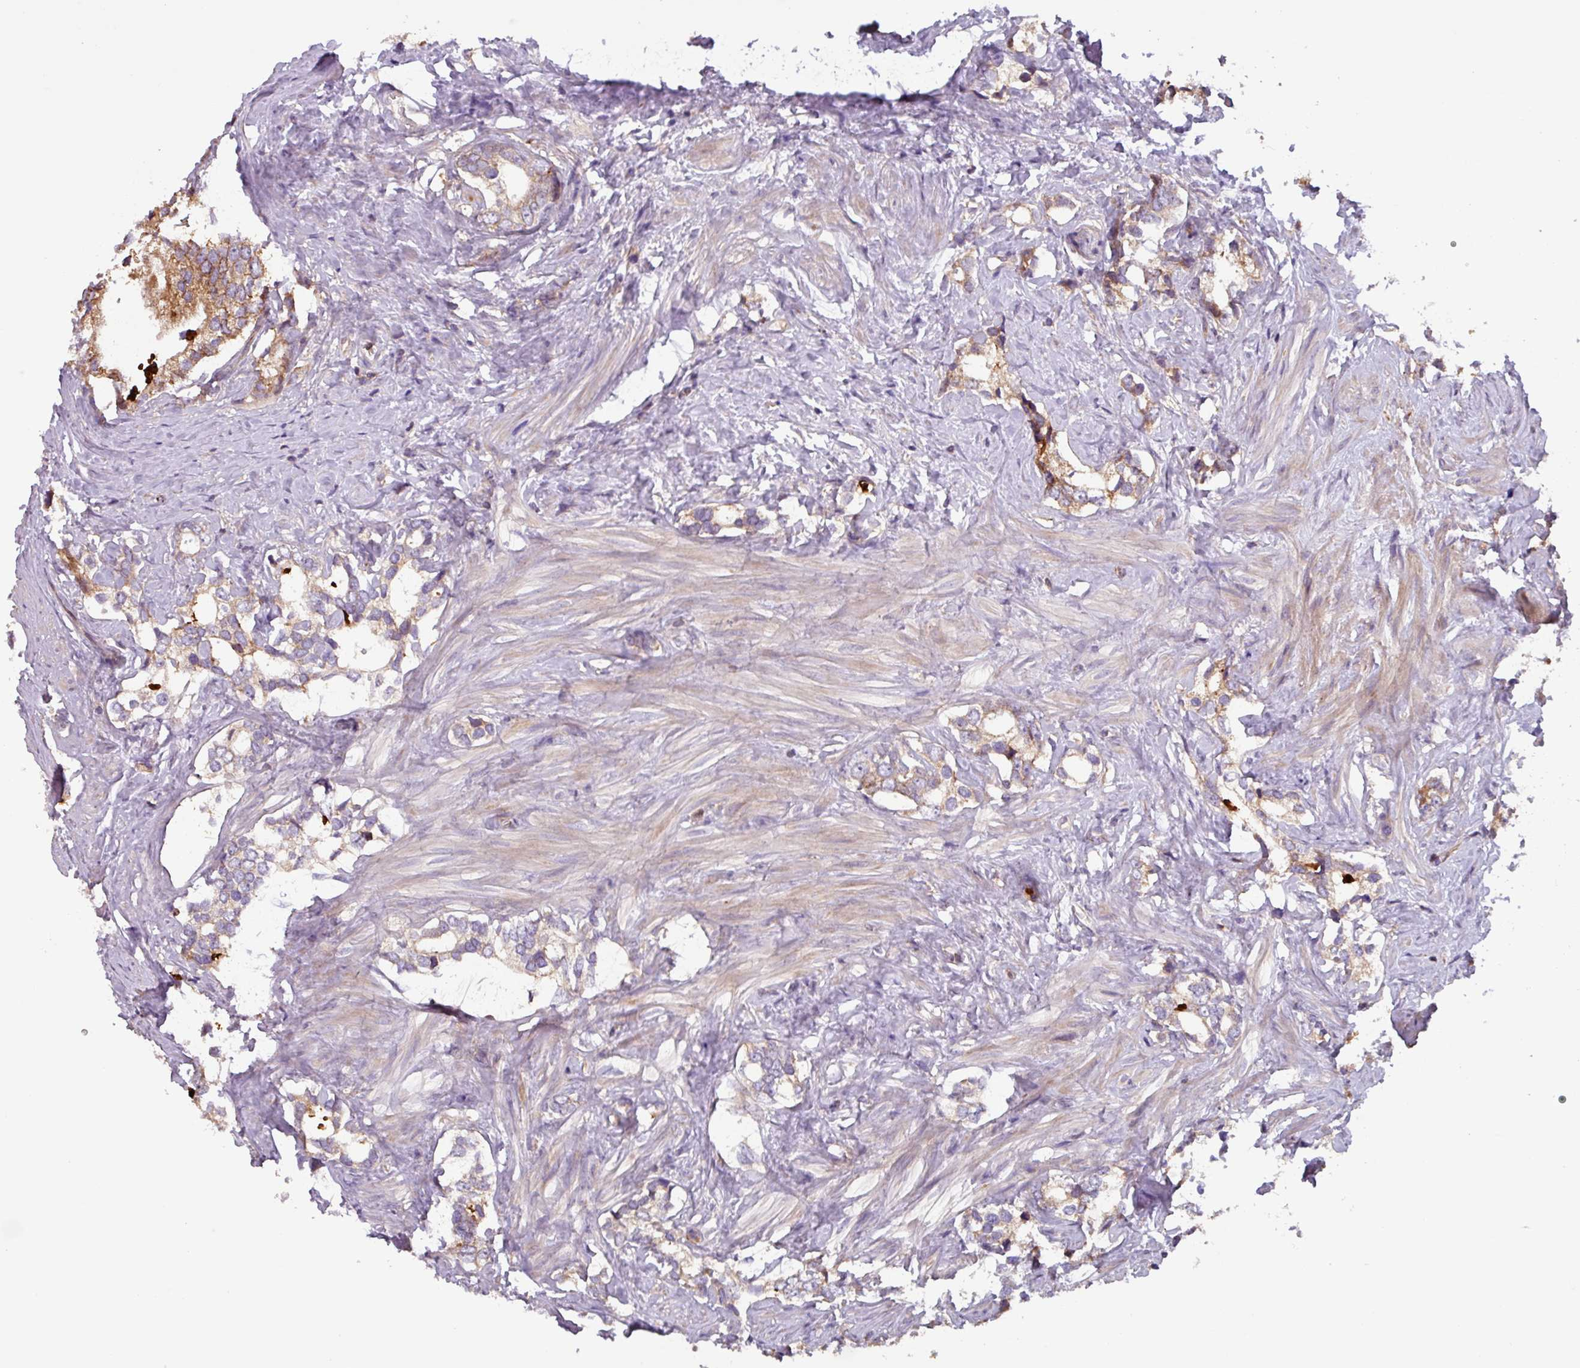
{"staining": {"intensity": "moderate", "quantity": "<25%", "location": "cytoplasmic/membranous"}, "tissue": "prostate cancer", "cell_type": "Tumor cells", "image_type": "cancer", "snomed": [{"axis": "morphology", "description": "Adenocarcinoma, High grade"}, {"axis": "topography", "description": "Prostate"}], "caption": "Prostate cancer (high-grade adenocarcinoma) was stained to show a protein in brown. There is low levels of moderate cytoplasmic/membranous staining in about <25% of tumor cells. The staining is performed using DAB brown chromogen to label protein expression. The nuclei are counter-stained blue using hematoxylin.", "gene": "PLEKHD1", "patient": {"sex": "male", "age": 66}}